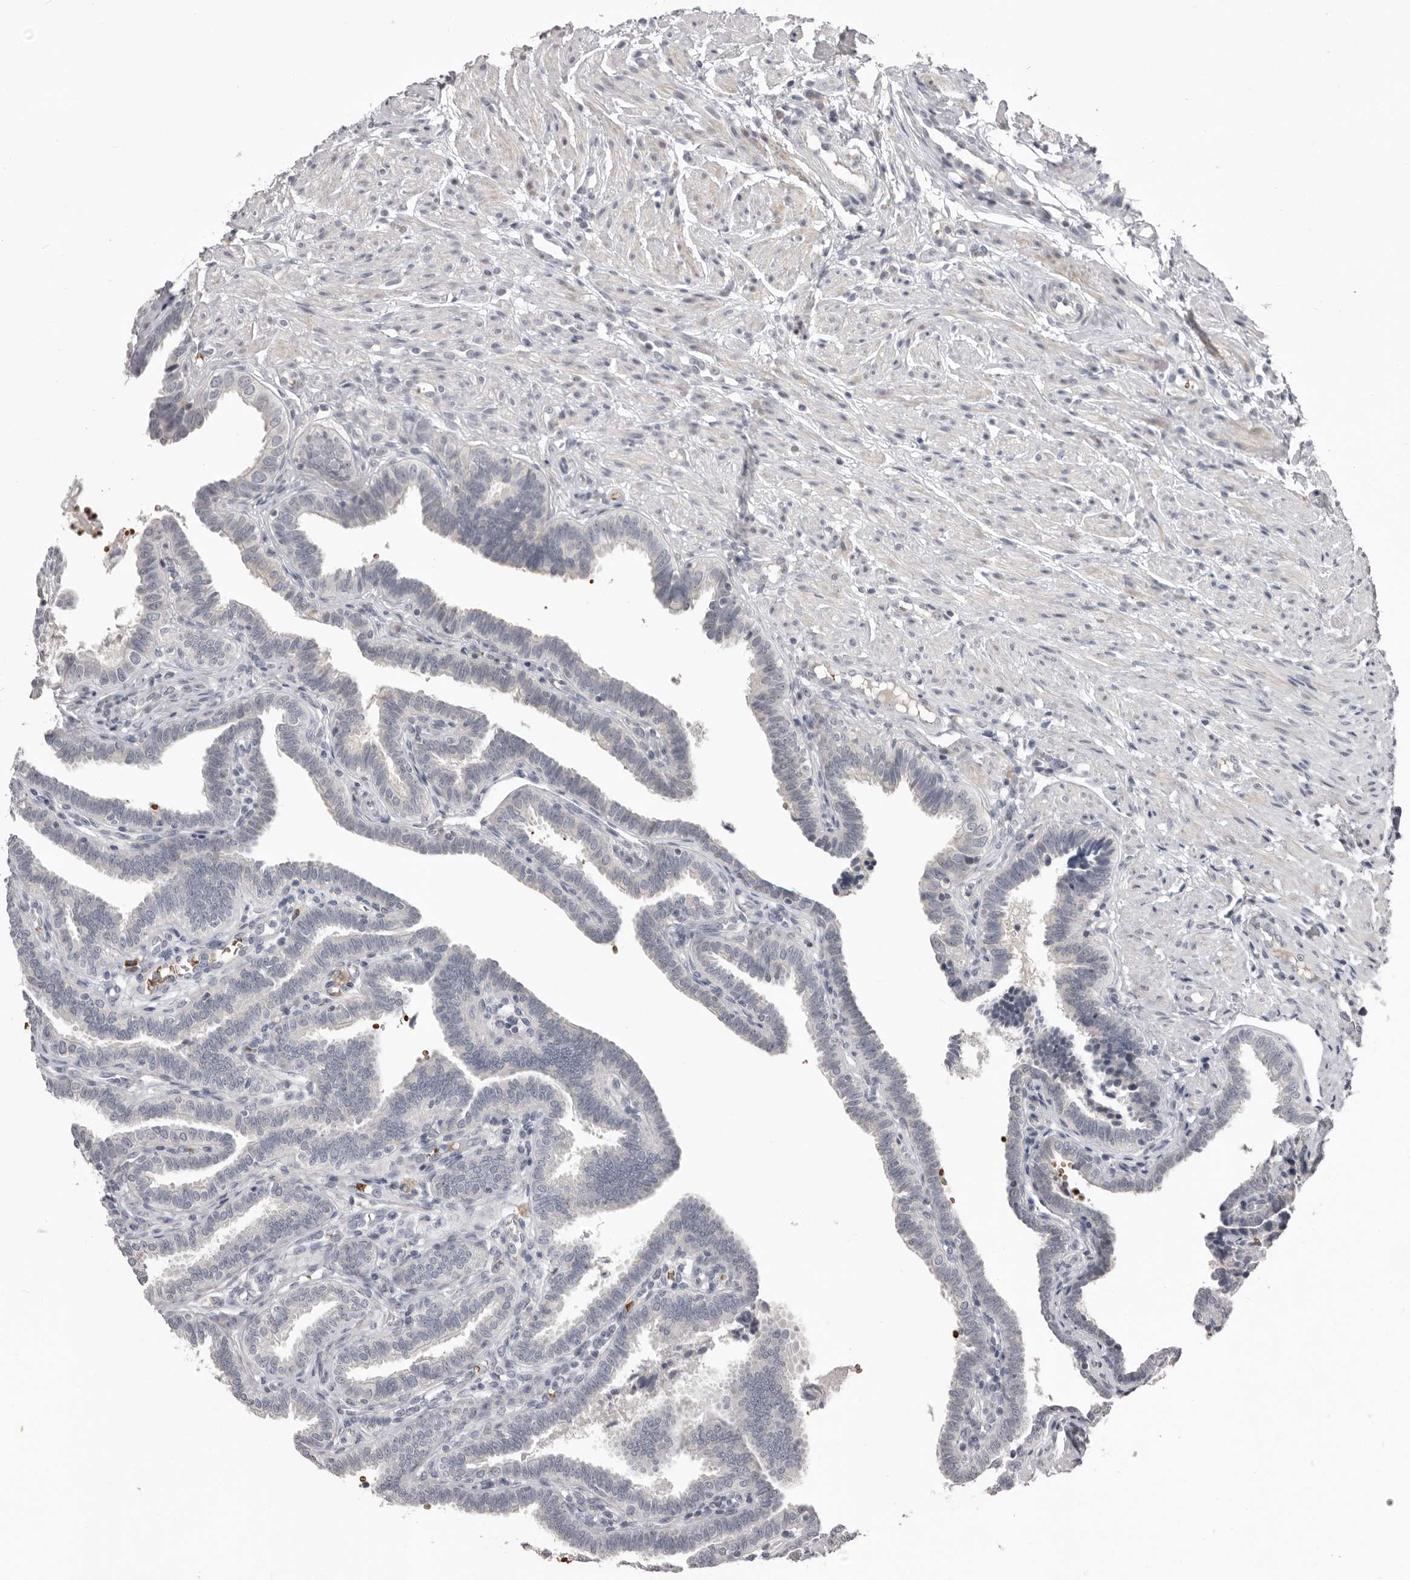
{"staining": {"intensity": "negative", "quantity": "none", "location": "none"}, "tissue": "fallopian tube", "cell_type": "Glandular cells", "image_type": "normal", "snomed": [{"axis": "morphology", "description": "Normal tissue, NOS"}, {"axis": "topography", "description": "Fallopian tube"}], "caption": "High power microscopy histopathology image of an IHC photomicrograph of benign fallopian tube, revealing no significant expression in glandular cells.", "gene": "TNR", "patient": {"sex": "female", "age": 39}}